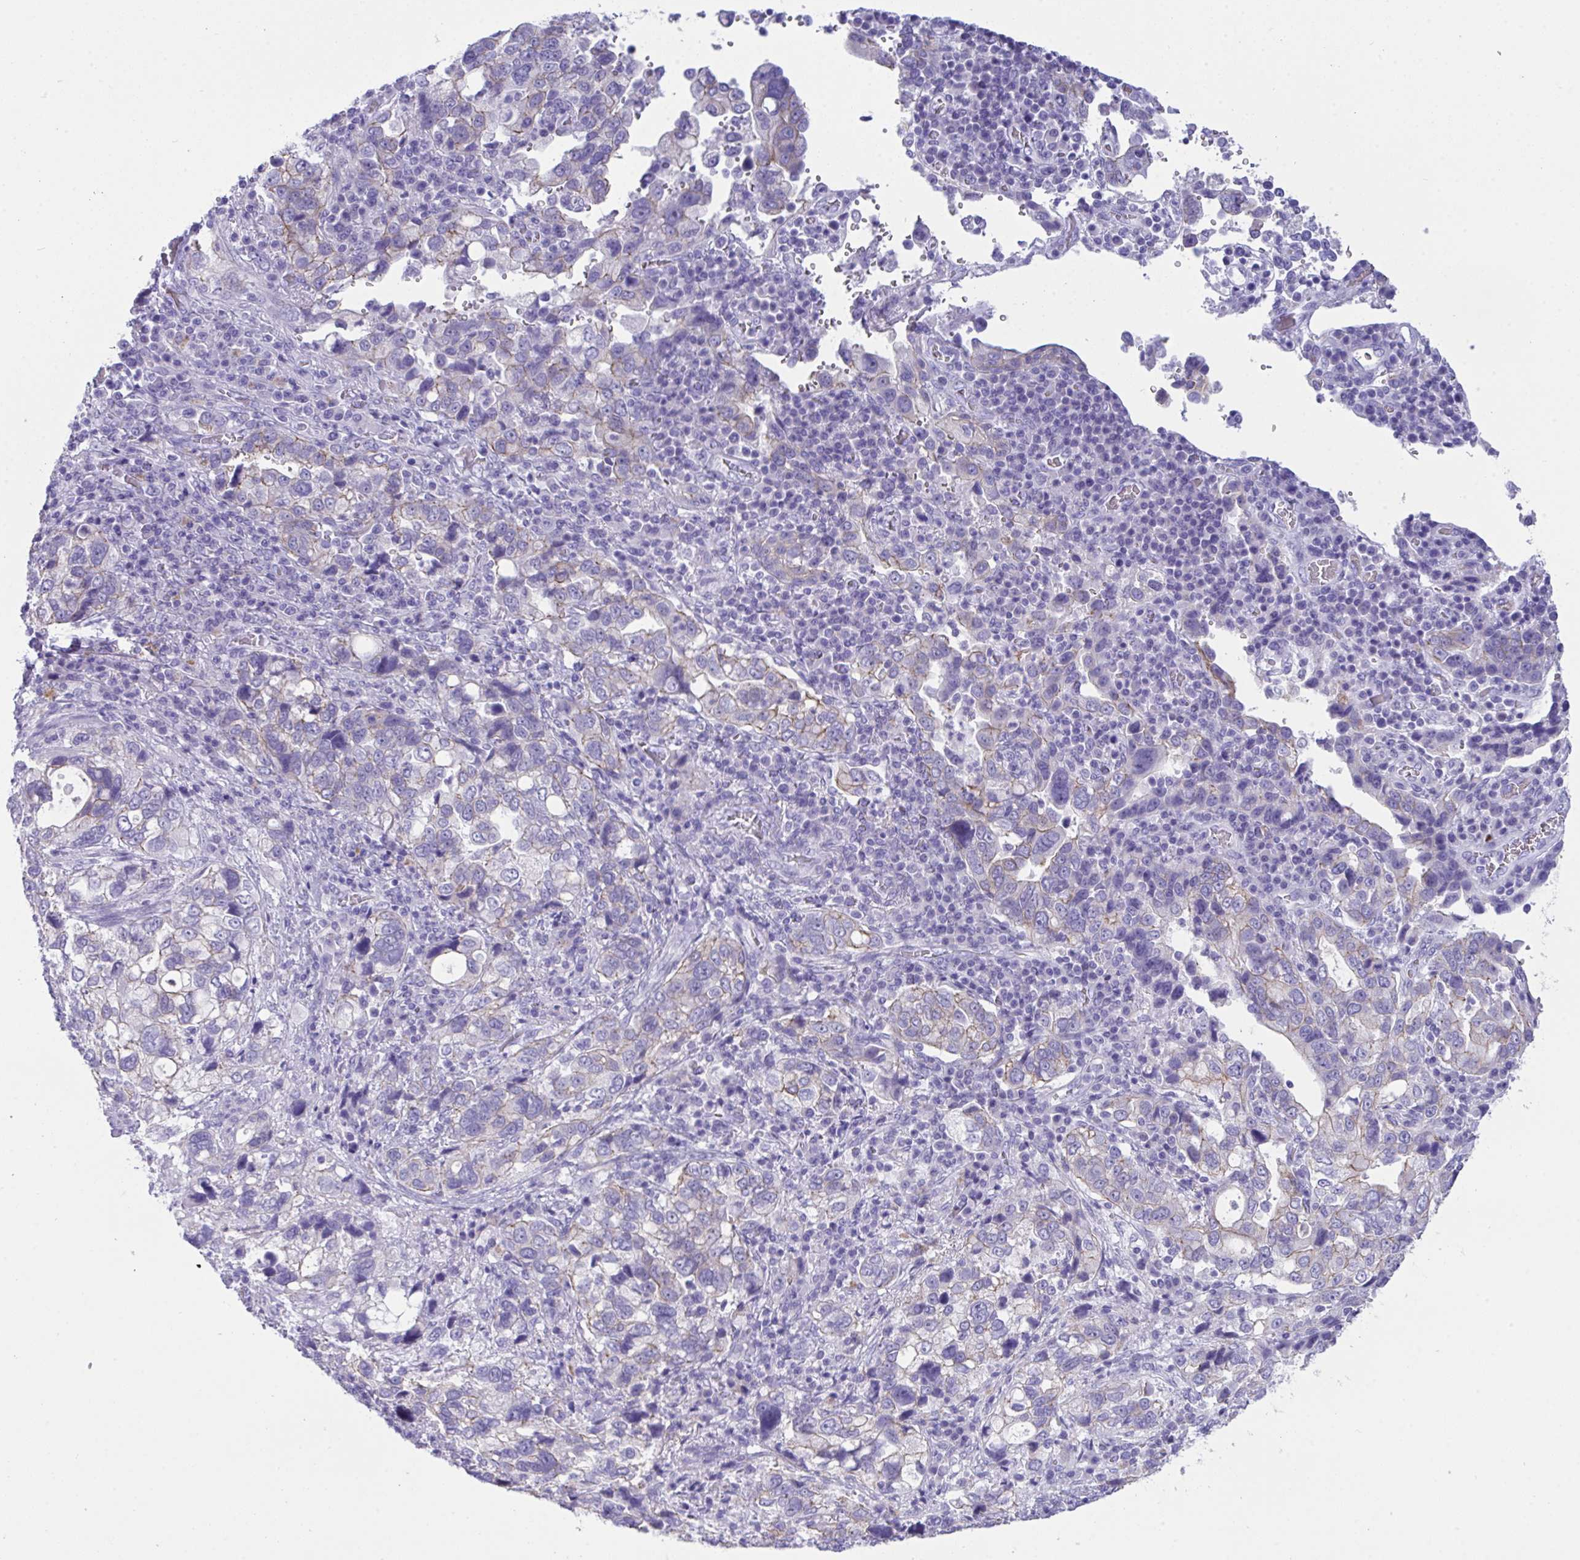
{"staining": {"intensity": "weak", "quantity": "<25%", "location": "cytoplasmic/membranous"}, "tissue": "stomach cancer", "cell_type": "Tumor cells", "image_type": "cancer", "snomed": [{"axis": "morphology", "description": "Adenocarcinoma, NOS"}, {"axis": "topography", "description": "Stomach, upper"}], "caption": "There is no significant expression in tumor cells of stomach cancer (adenocarcinoma). (Stains: DAB immunohistochemistry with hematoxylin counter stain, Microscopy: brightfield microscopy at high magnification).", "gene": "GLB1L2", "patient": {"sex": "female", "age": 81}}